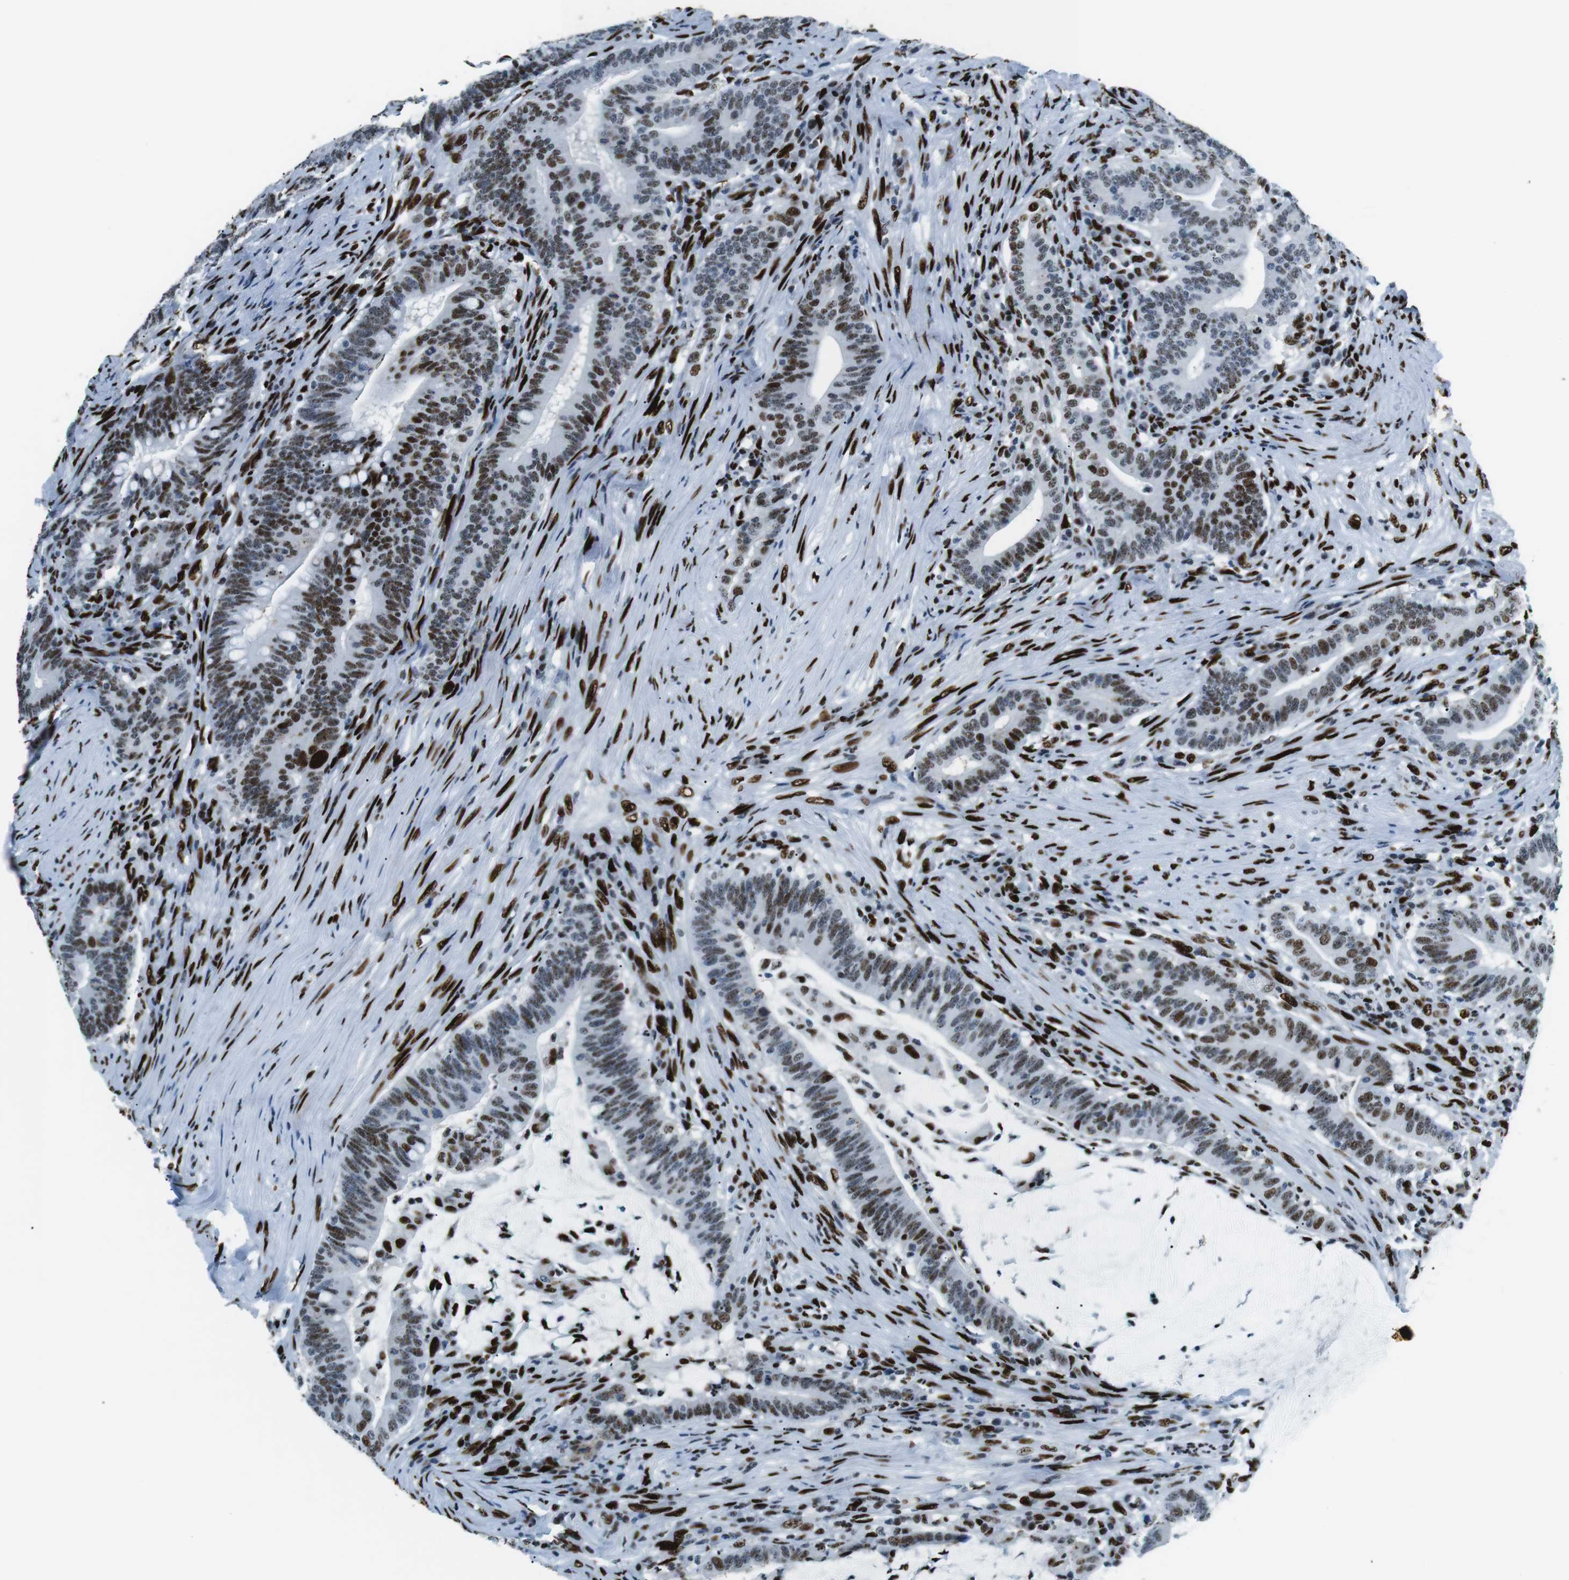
{"staining": {"intensity": "strong", "quantity": ">75%", "location": "nuclear"}, "tissue": "colorectal cancer", "cell_type": "Tumor cells", "image_type": "cancer", "snomed": [{"axis": "morphology", "description": "Normal tissue, NOS"}, {"axis": "morphology", "description": "Adenocarcinoma, NOS"}, {"axis": "topography", "description": "Colon"}], "caption": "Immunohistochemistry (IHC) of colorectal adenocarcinoma displays high levels of strong nuclear staining in approximately >75% of tumor cells.", "gene": "PML", "patient": {"sex": "female", "age": 66}}